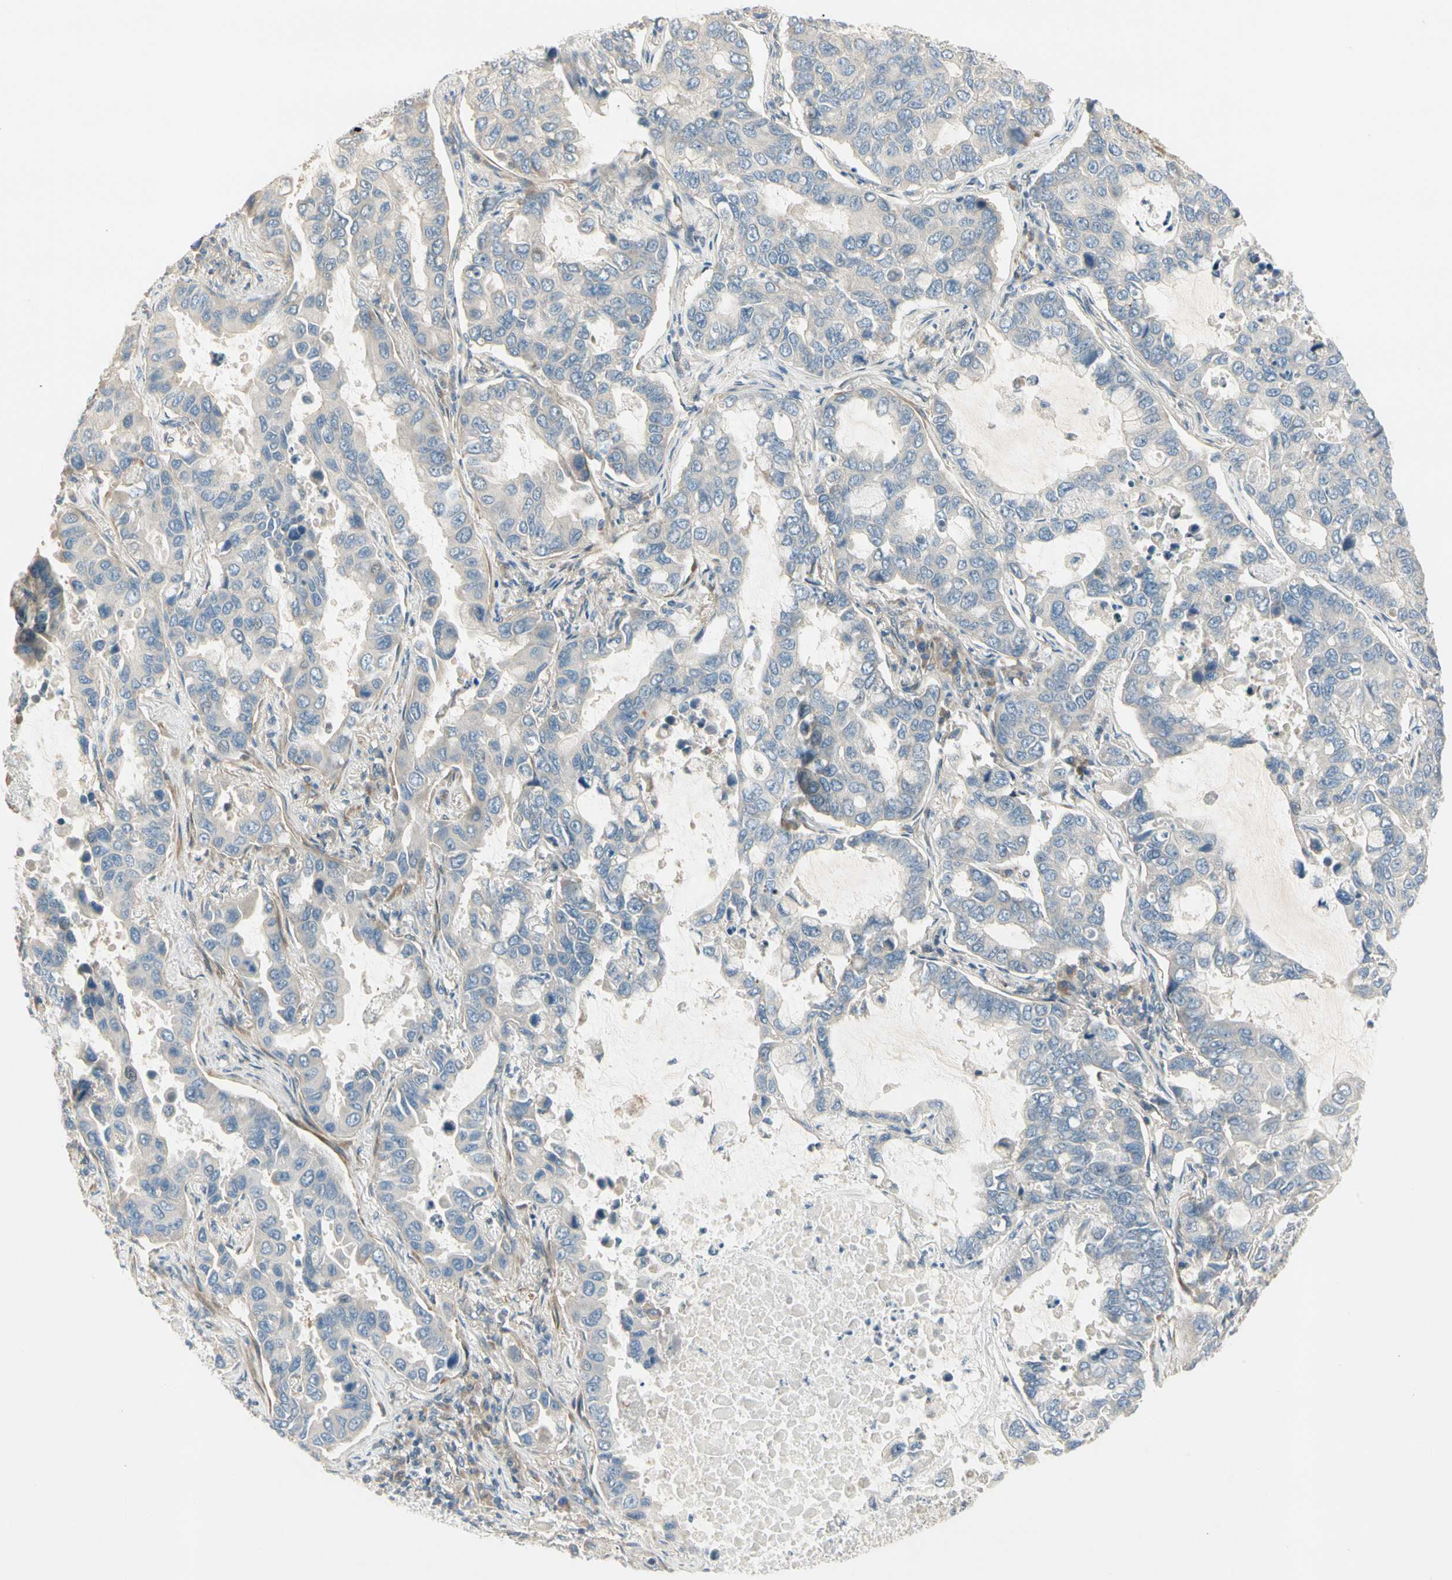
{"staining": {"intensity": "negative", "quantity": "none", "location": "none"}, "tissue": "lung cancer", "cell_type": "Tumor cells", "image_type": "cancer", "snomed": [{"axis": "morphology", "description": "Adenocarcinoma, NOS"}, {"axis": "topography", "description": "Lung"}], "caption": "Immunohistochemistry micrograph of lung cancer stained for a protein (brown), which reveals no expression in tumor cells.", "gene": "ADGRA3", "patient": {"sex": "male", "age": 64}}